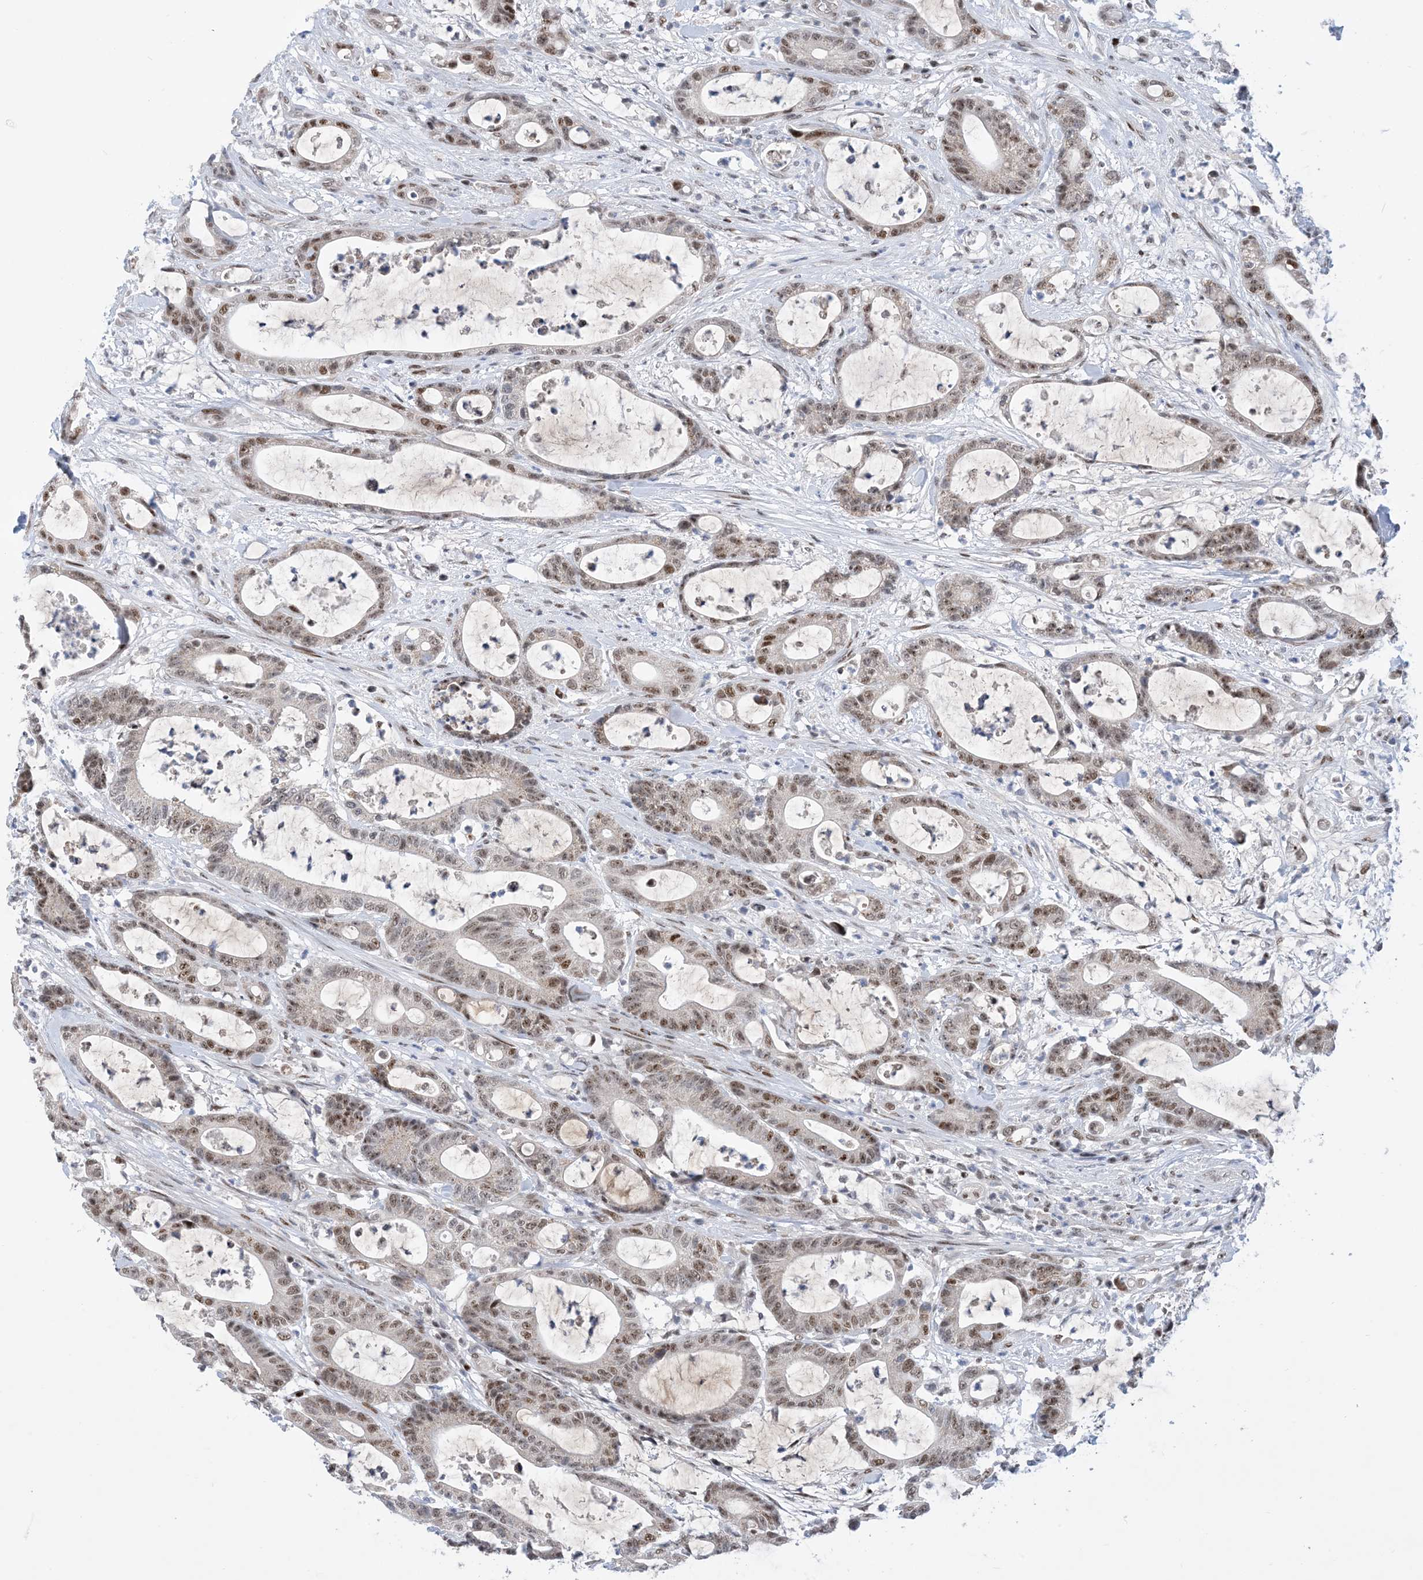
{"staining": {"intensity": "moderate", "quantity": ">75%", "location": "nuclear"}, "tissue": "colorectal cancer", "cell_type": "Tumor cells", "image_type": "cancer", "snomed": [{"axis": "morphology", "description": "Adenocarcinoma, NOS"}, {"axis": "topography", "description": "Colon"}], "caption": "Immunohistochemistry histopathology image of adenocarcinoma (colorectal) stained for a protein (brown), which exhibits medium levels of moderate nuclear staining in about >75% of tumor cells.", "gene": "TSPYL1", "patient": {"sex": "female", "age": 84}}